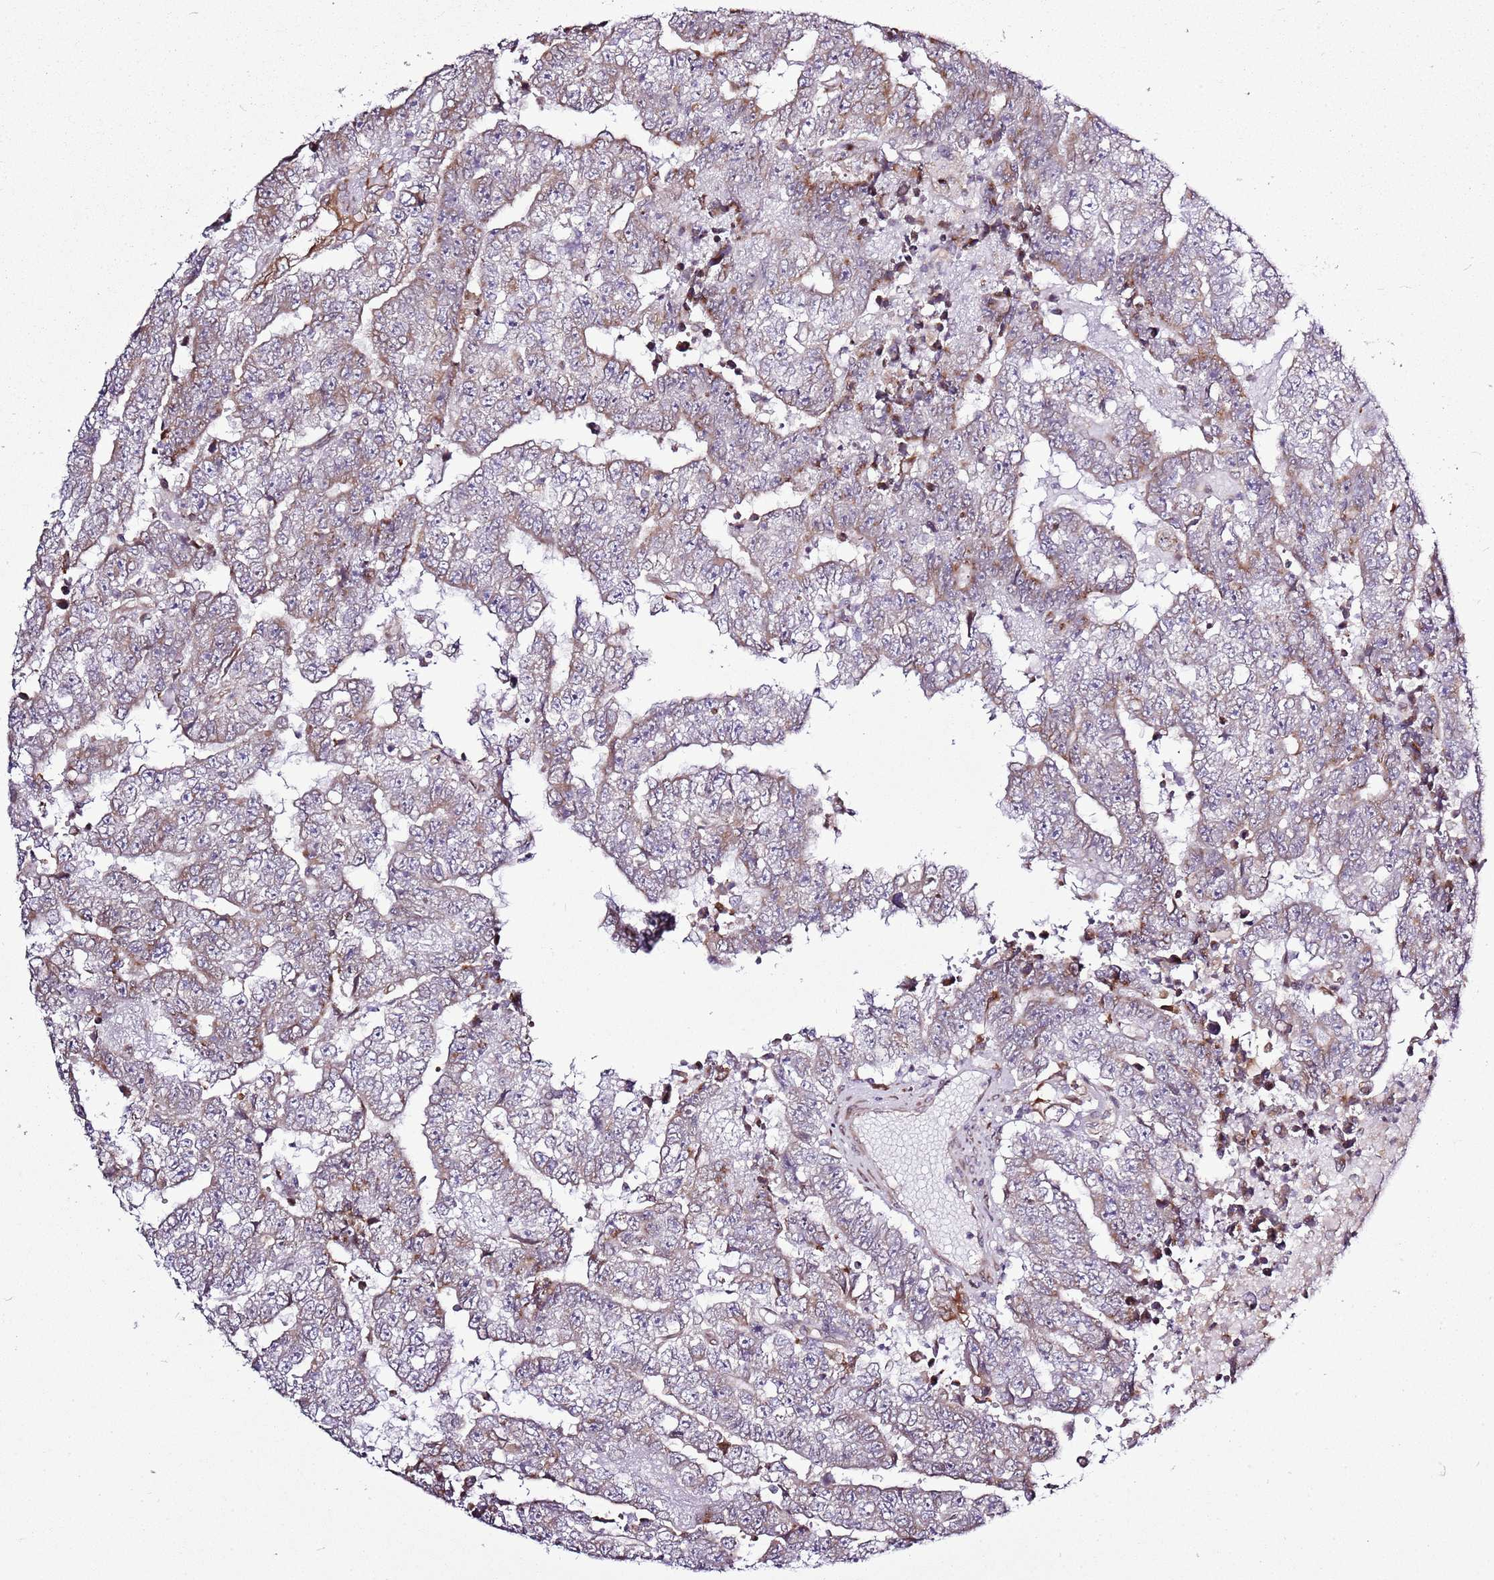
{"staining": {"intensity": "weak", "quantity": "25%-75%", "location": "cytoplasmic/membranous"}, "tissue": "testis cancer", "cell_type": "Tumor cells", "image_type": "cancer", "snomed": [{"axis": "morphology", "description": "Carcinoma, Embryonal, NOS"}, {"axis": "topography", "description": "Testis"}], "caption": "Embryonal carcinoma (testis) stained with a protein marker exhibits weak staining in tumor cells.", "gene": "TMED10", "patient": {"sex": "male", "age": 25}}